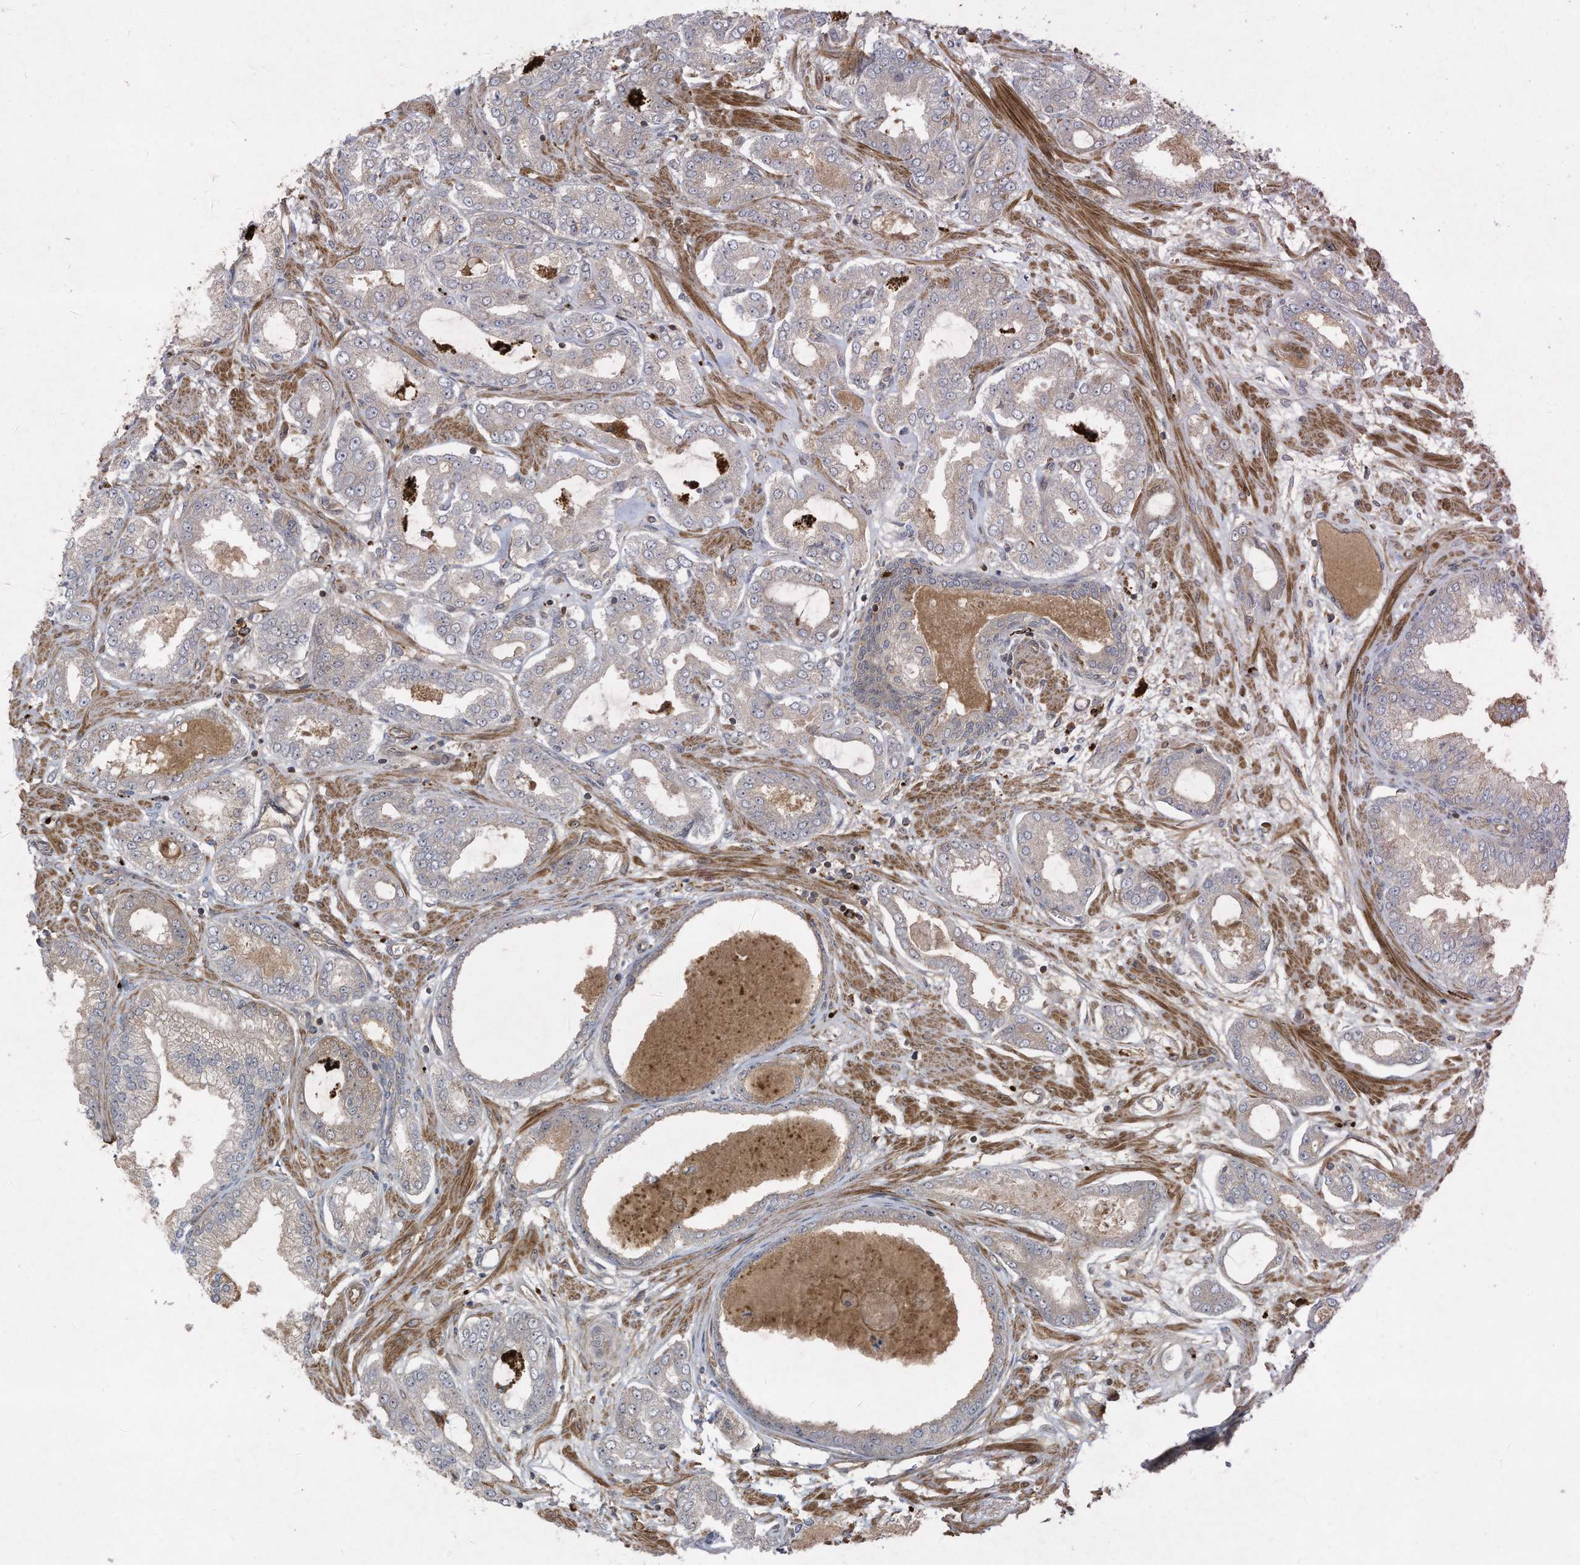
{"staining": {"intensity": "weak", "quantity": "<25%", "location": "cytoplasmic/membranous"}, "tissue": "prostate cancer", "cell_type": "Tumor cells", "image_type": "cancer", "snomed": [{"axis": "morphology", "description": "Adenocarcinoma, Low grade"}, {"axis": "topography", "description": "Prostate"}], "caption": "This is an IHC photomicrograph of human prostate cancer. There is no positivity in tumor cells.", "gene": "DDIT4", "patient": {"sex": "male", "age": 63}}